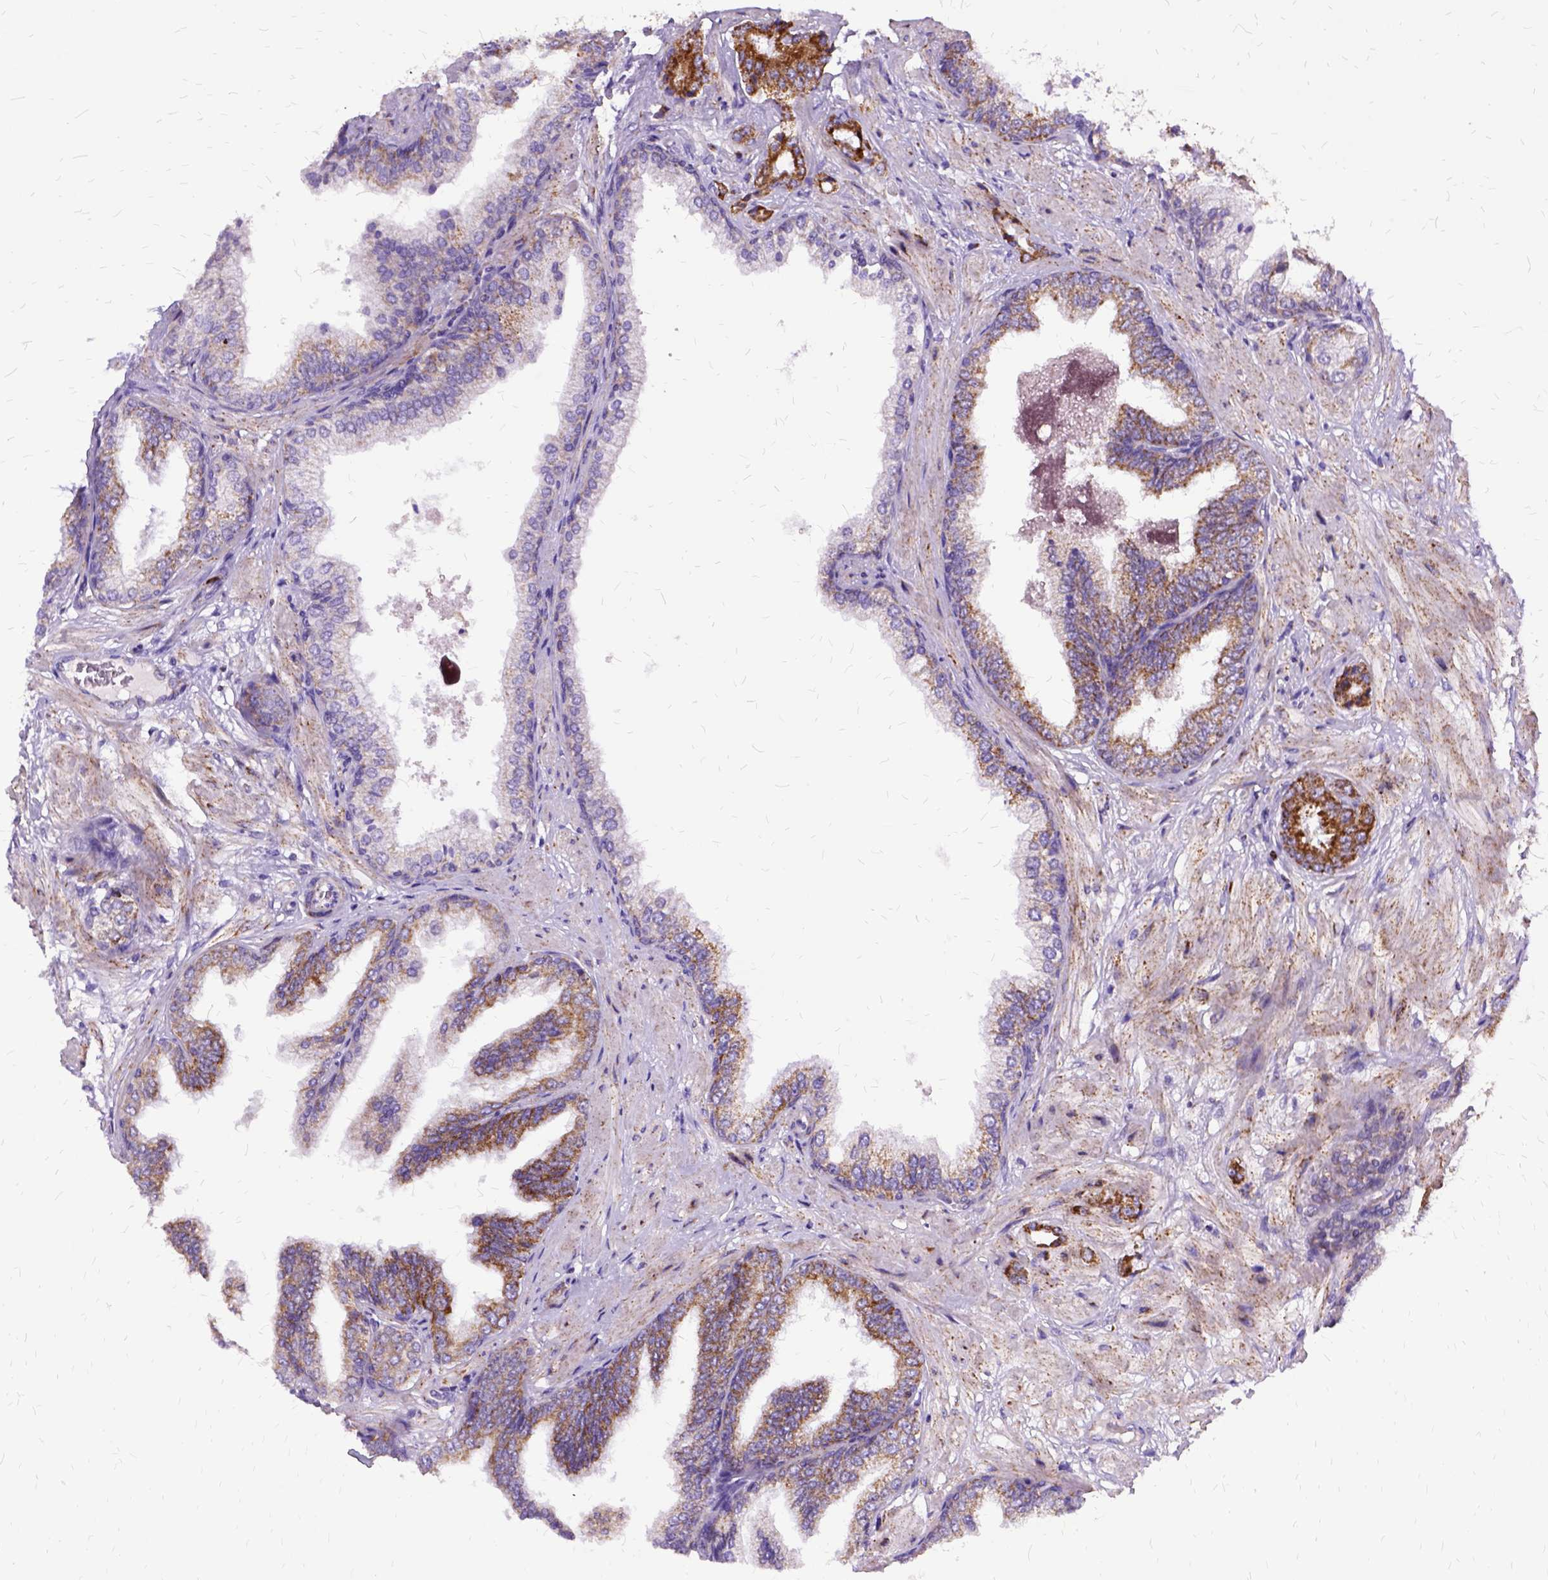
{"staining": {"intensity": "moderate", "quantity": ">75%", "location": "cytoplasmic/membranous"}, "tissue": "prostate cancer", "cell_type": "Tumor cells", "image_type": "cancer", "snomed": [{"axis": "morphology", "description": "Adenocarcinoma, Low grade"}, {"axis": "topography", "description": "Prostate"}], "caption": "IHC (DAB (3,3'-diaminobenzidine)) staining of prostate adenocarcinoma (low-grade) shows moderate cytoplasmic/membranous protein positivity in approximately >75% of tumor cells.", "gene": "OXCT1", "patient": {"sex": "male", "age": 55}}